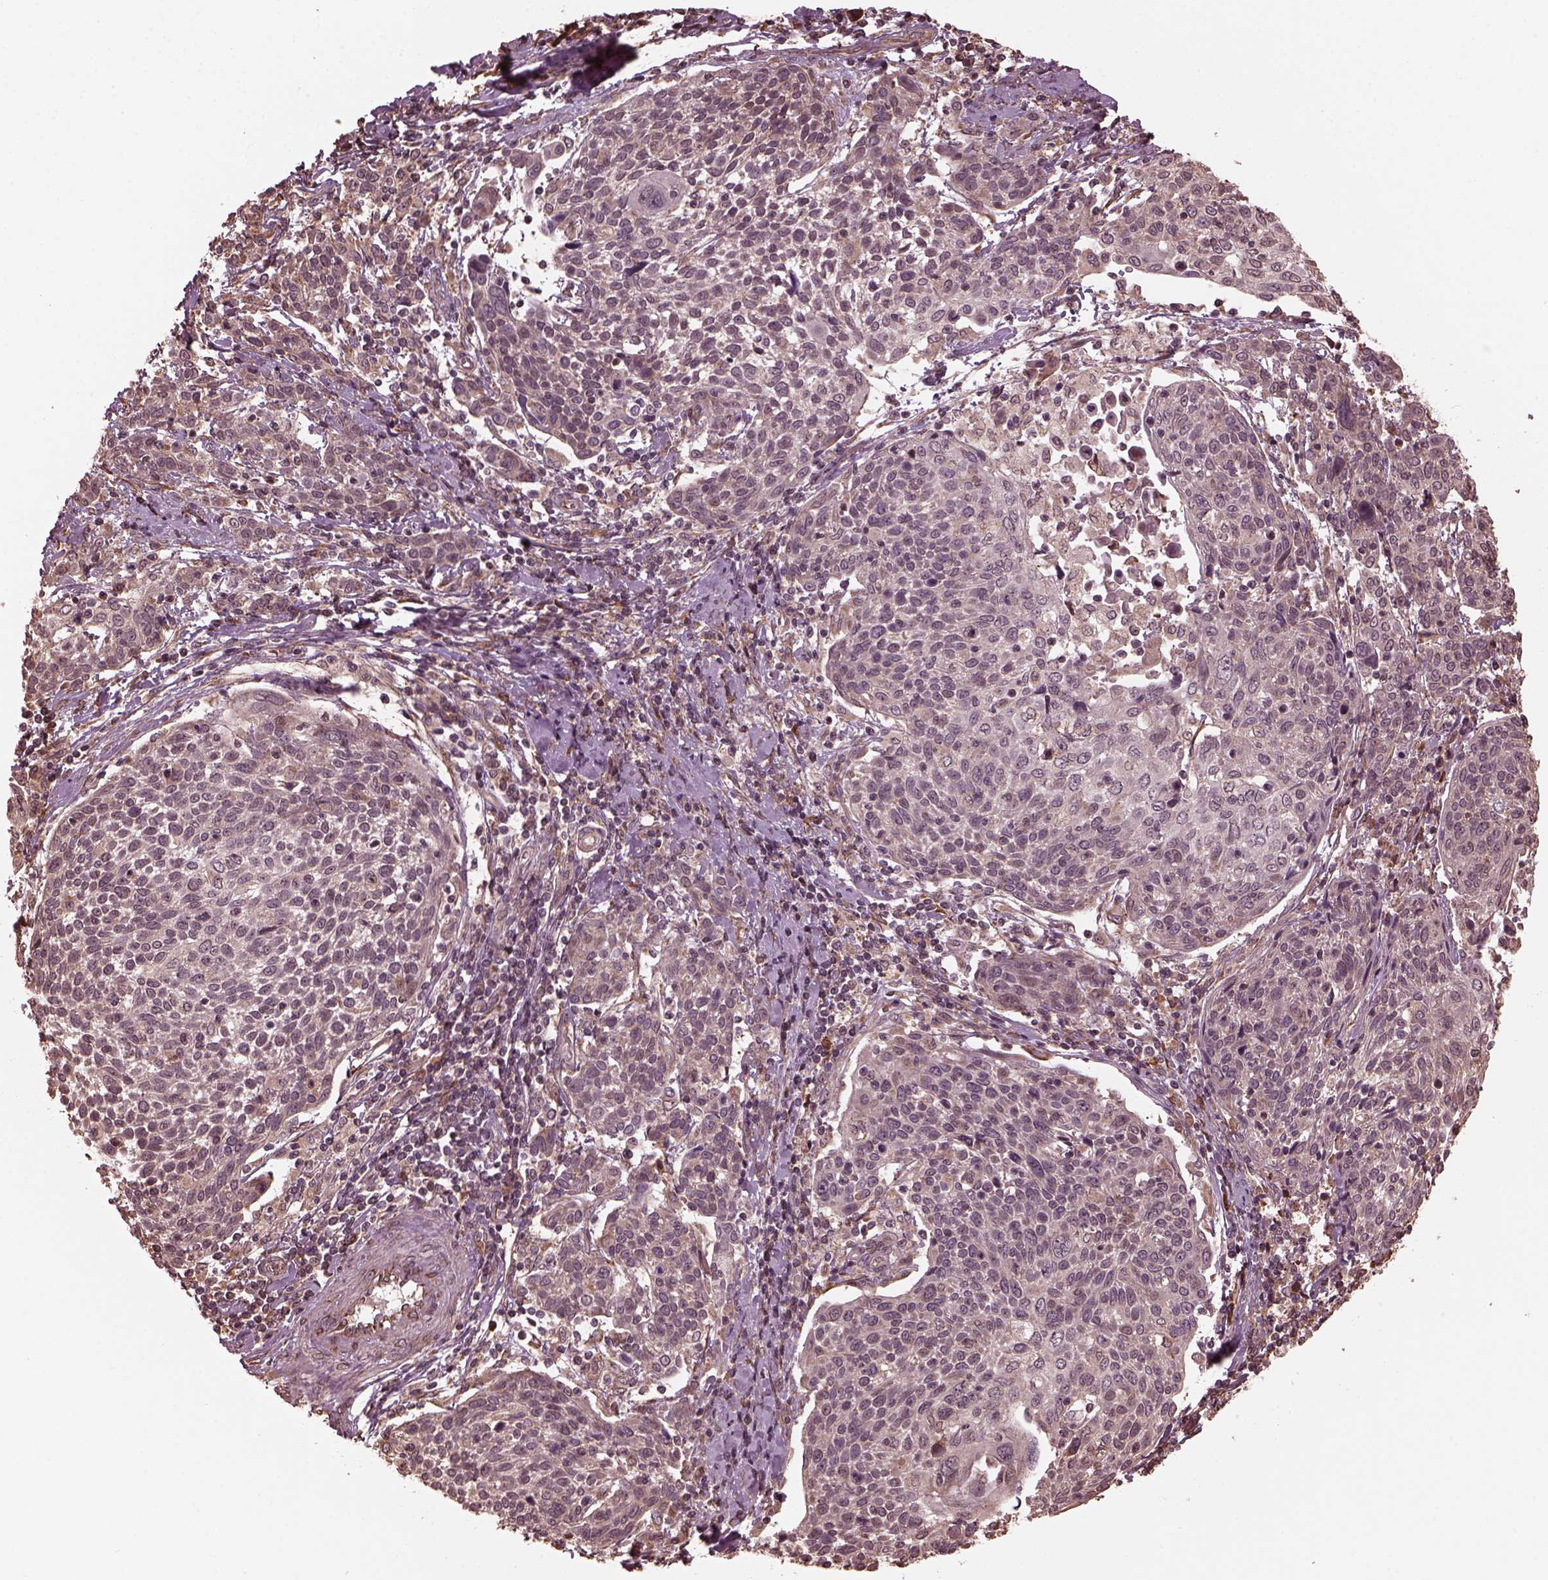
{"staining": {"intensity": "weak", "quantity": "<25%", "location": "cytoplasmic/membranous"}, "tissue": "cervical cancer", "cell_type": "Tumor cells", "image_type": "cancer", "snomed": [{"axis": "morphology", "description": "Squamous cell carcinoma, NOS"}, {"axis": "topography", "description": "Cervix"}], "caption": "There is no significant expression in tumor cells of cervical cancer (squamous cell carcinoma).", "gene": "ZNF292", "patient": {"sex": "female", "age": 61}}